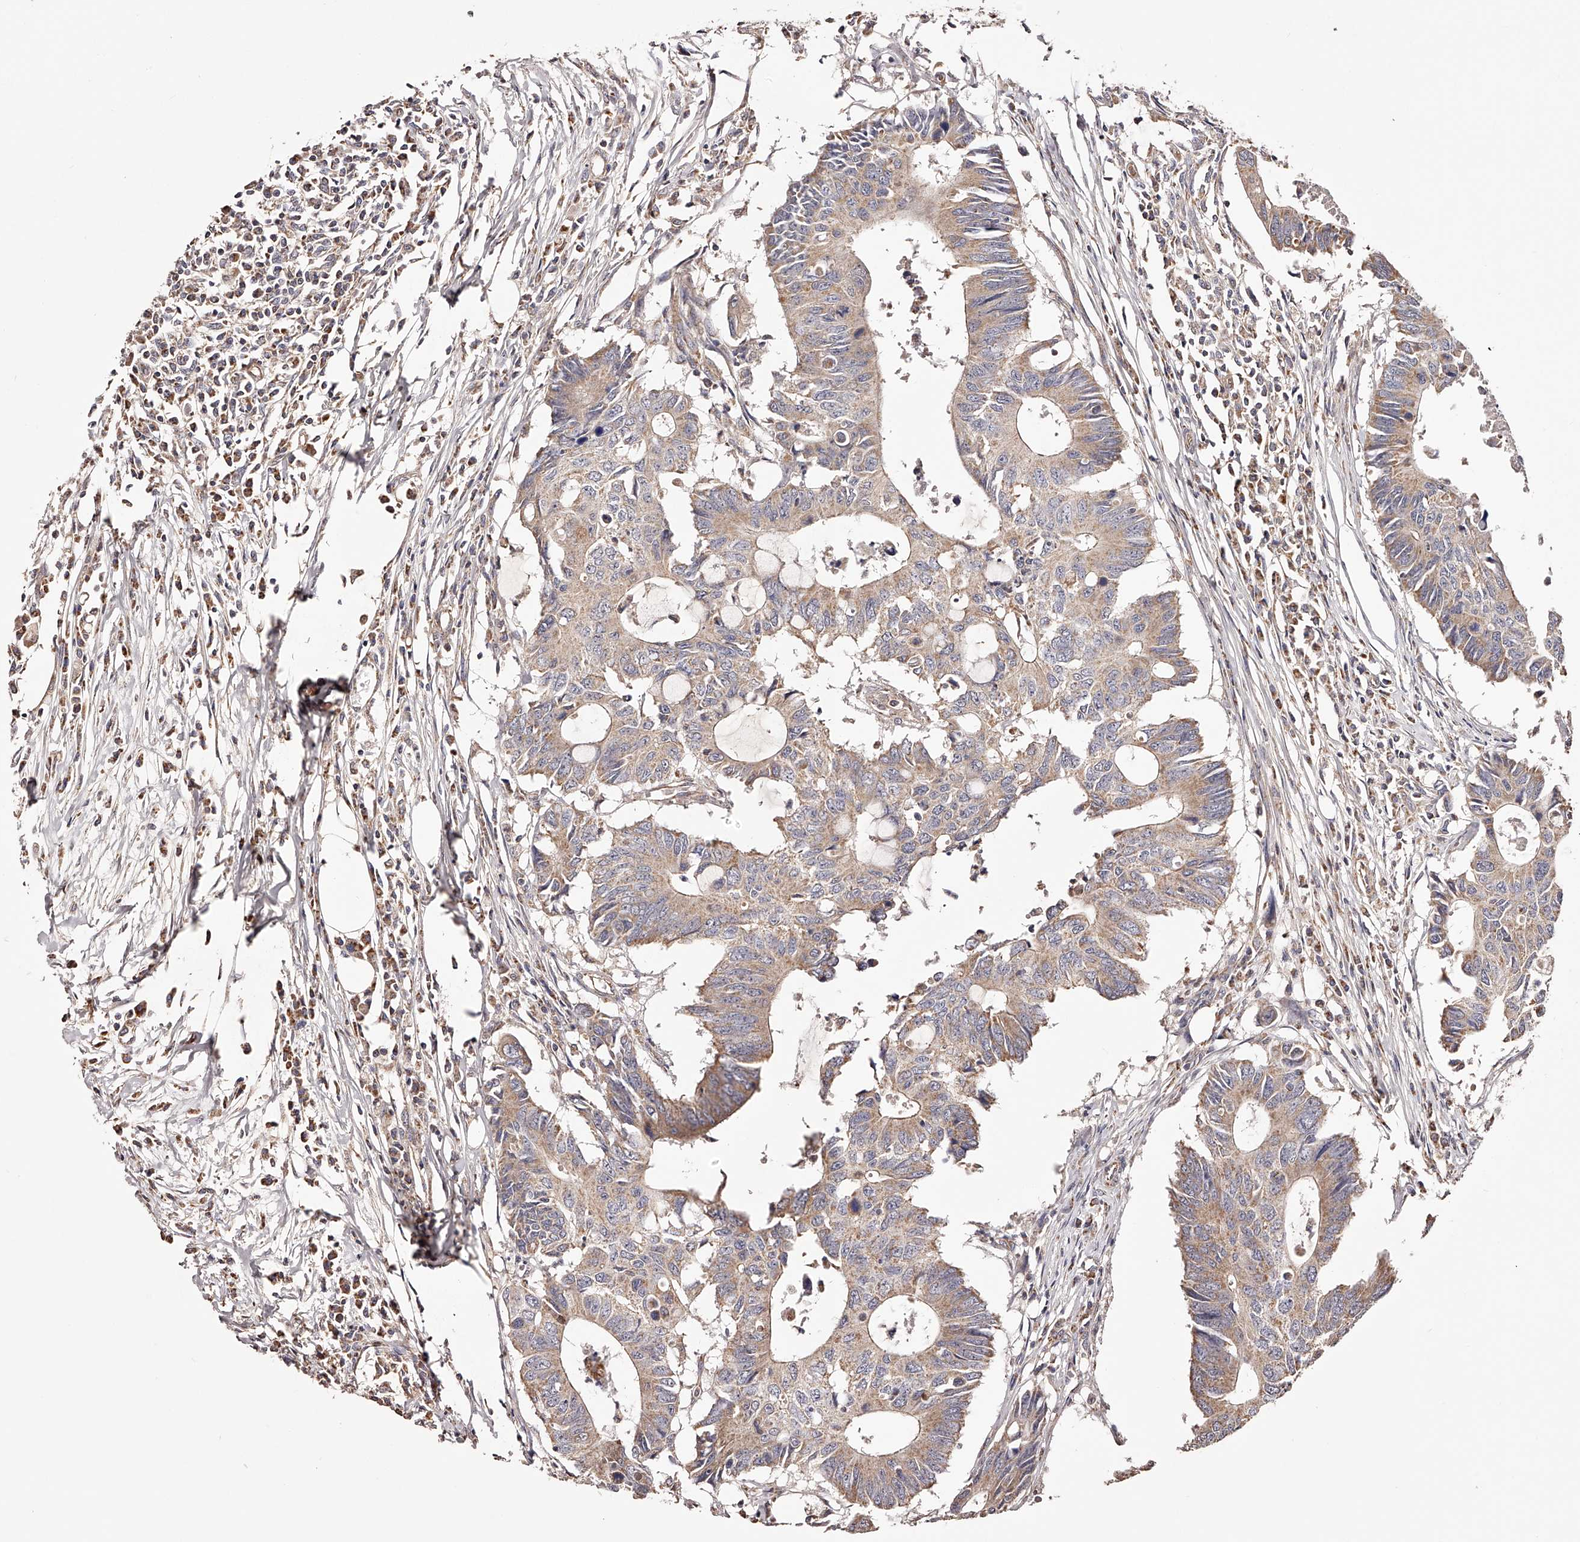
{"staining": {"intensity": "weak", "quantity": ">75%", "location": "cytoplasmic/membranous"}, "tissue": "colorectal cancer", "cell_type": "Tumor cells", "image_type": "cancer", "snomed": [{"axis": "morphology", "description": "Adenocarcinoma, NOS"}, {"axis": "topography", "description": "Colon"}], "caption": "IHC of human colorectal cancer demonstrates low levels of weak cytoplasmic/membranous positivity in about >75% of tumor cells. (Stains: DAB (3,3'-diaminobenzidine) in brown, nuclei in blue, Microscopy: brightfield microscopy at high magnification).", "gene": "USP21", "patient": {"sex": "male", "age": 71}}